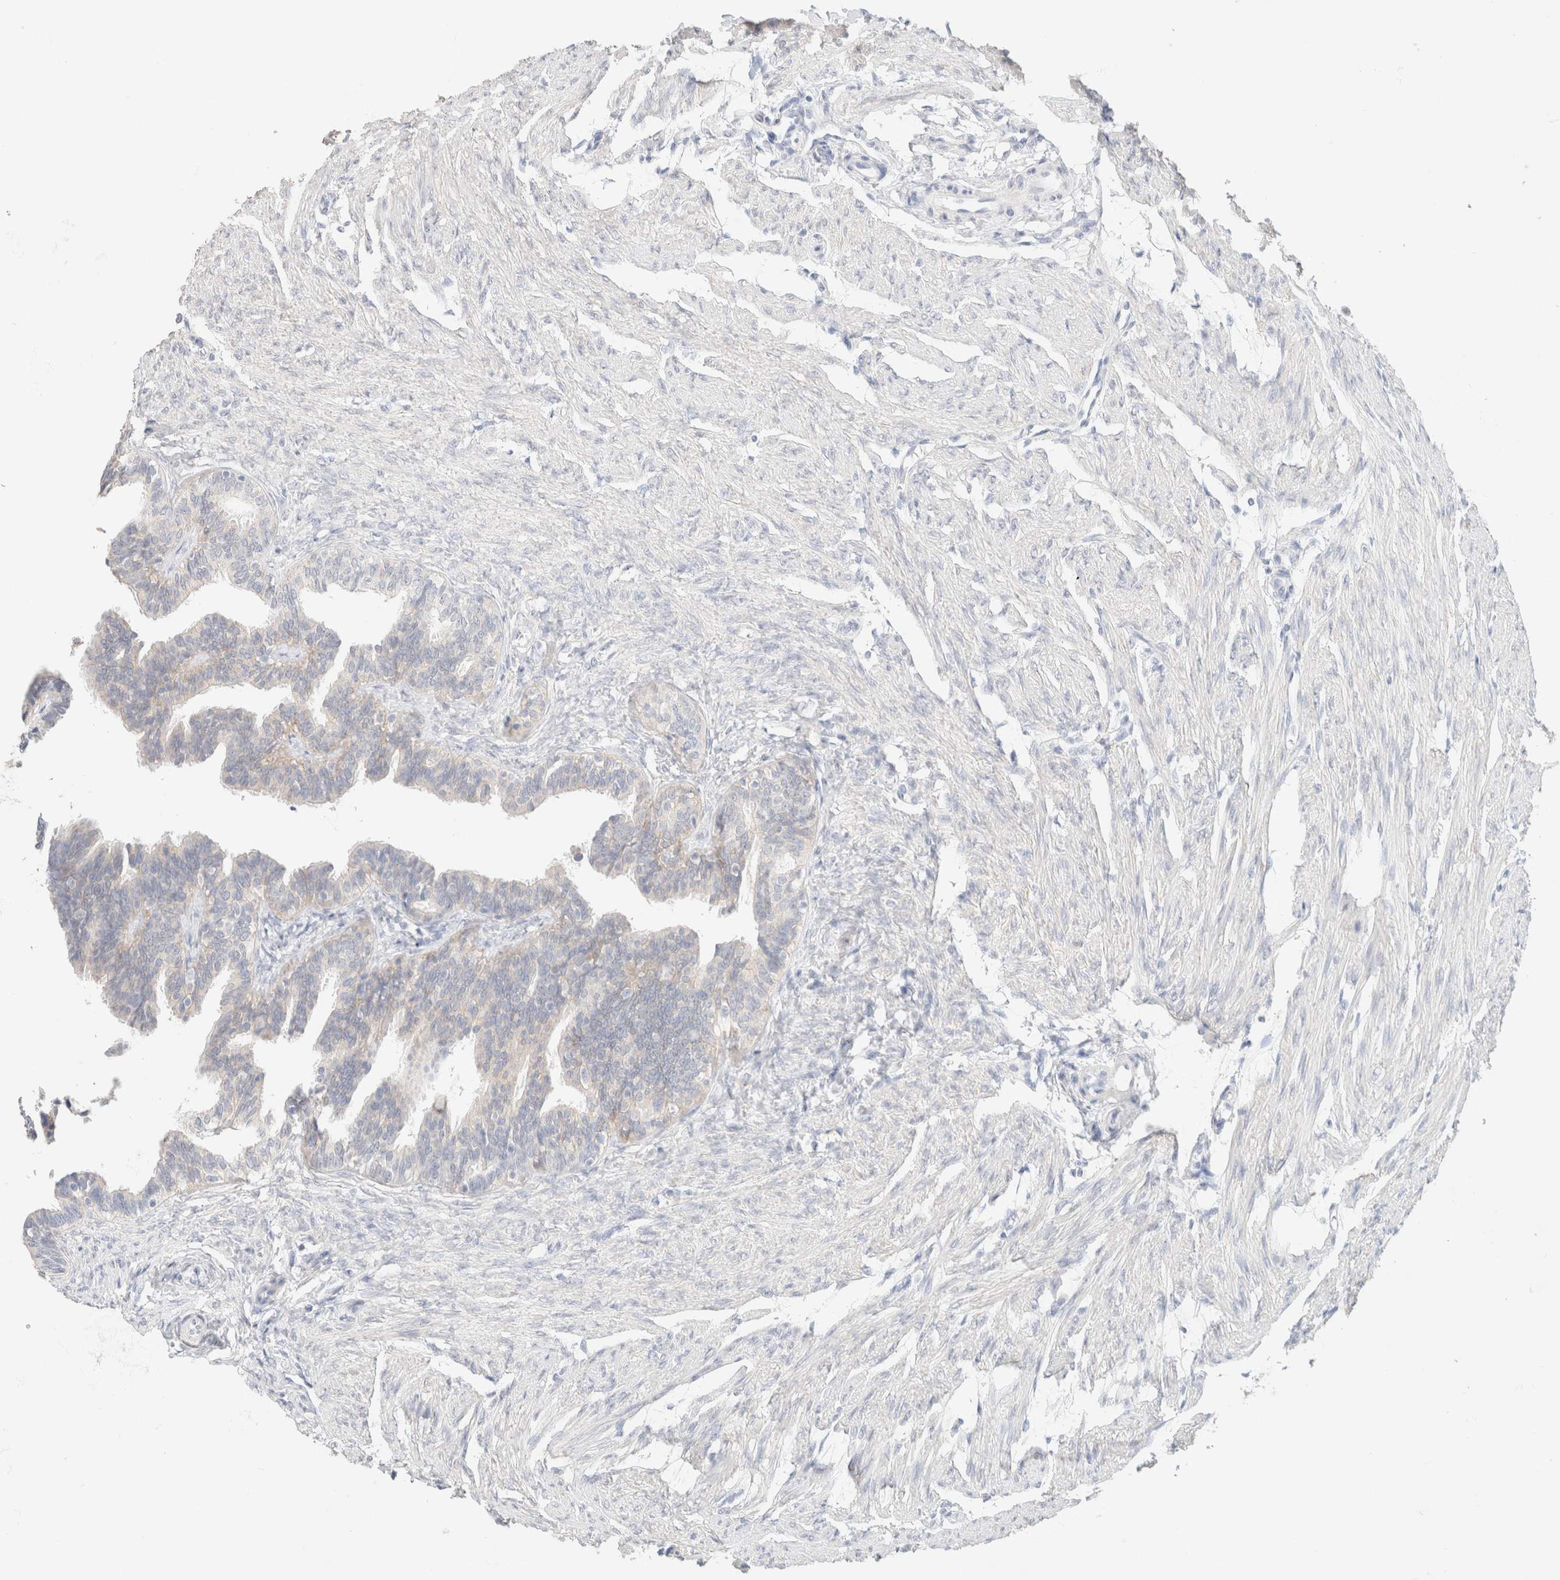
{"staining": {"intensity": "negative", "quantity": "none", "location": "none"}, "tissue": "fallopian tube", "cell_type": "Glandular cells", "image_type": "normal", "snomed": [{"axis": "morphology", "description": "Normal tissue, NOS"}, {"axis": "topography", "description": "Fallopian tube"}, {"axis": "topography", "description": "Ovary"}], "caption": "IHC of benign fallopian tube exhibits no expression in glandular cells.", "gene": "CA12", "patient": {"sex": "female", "age": 23}}